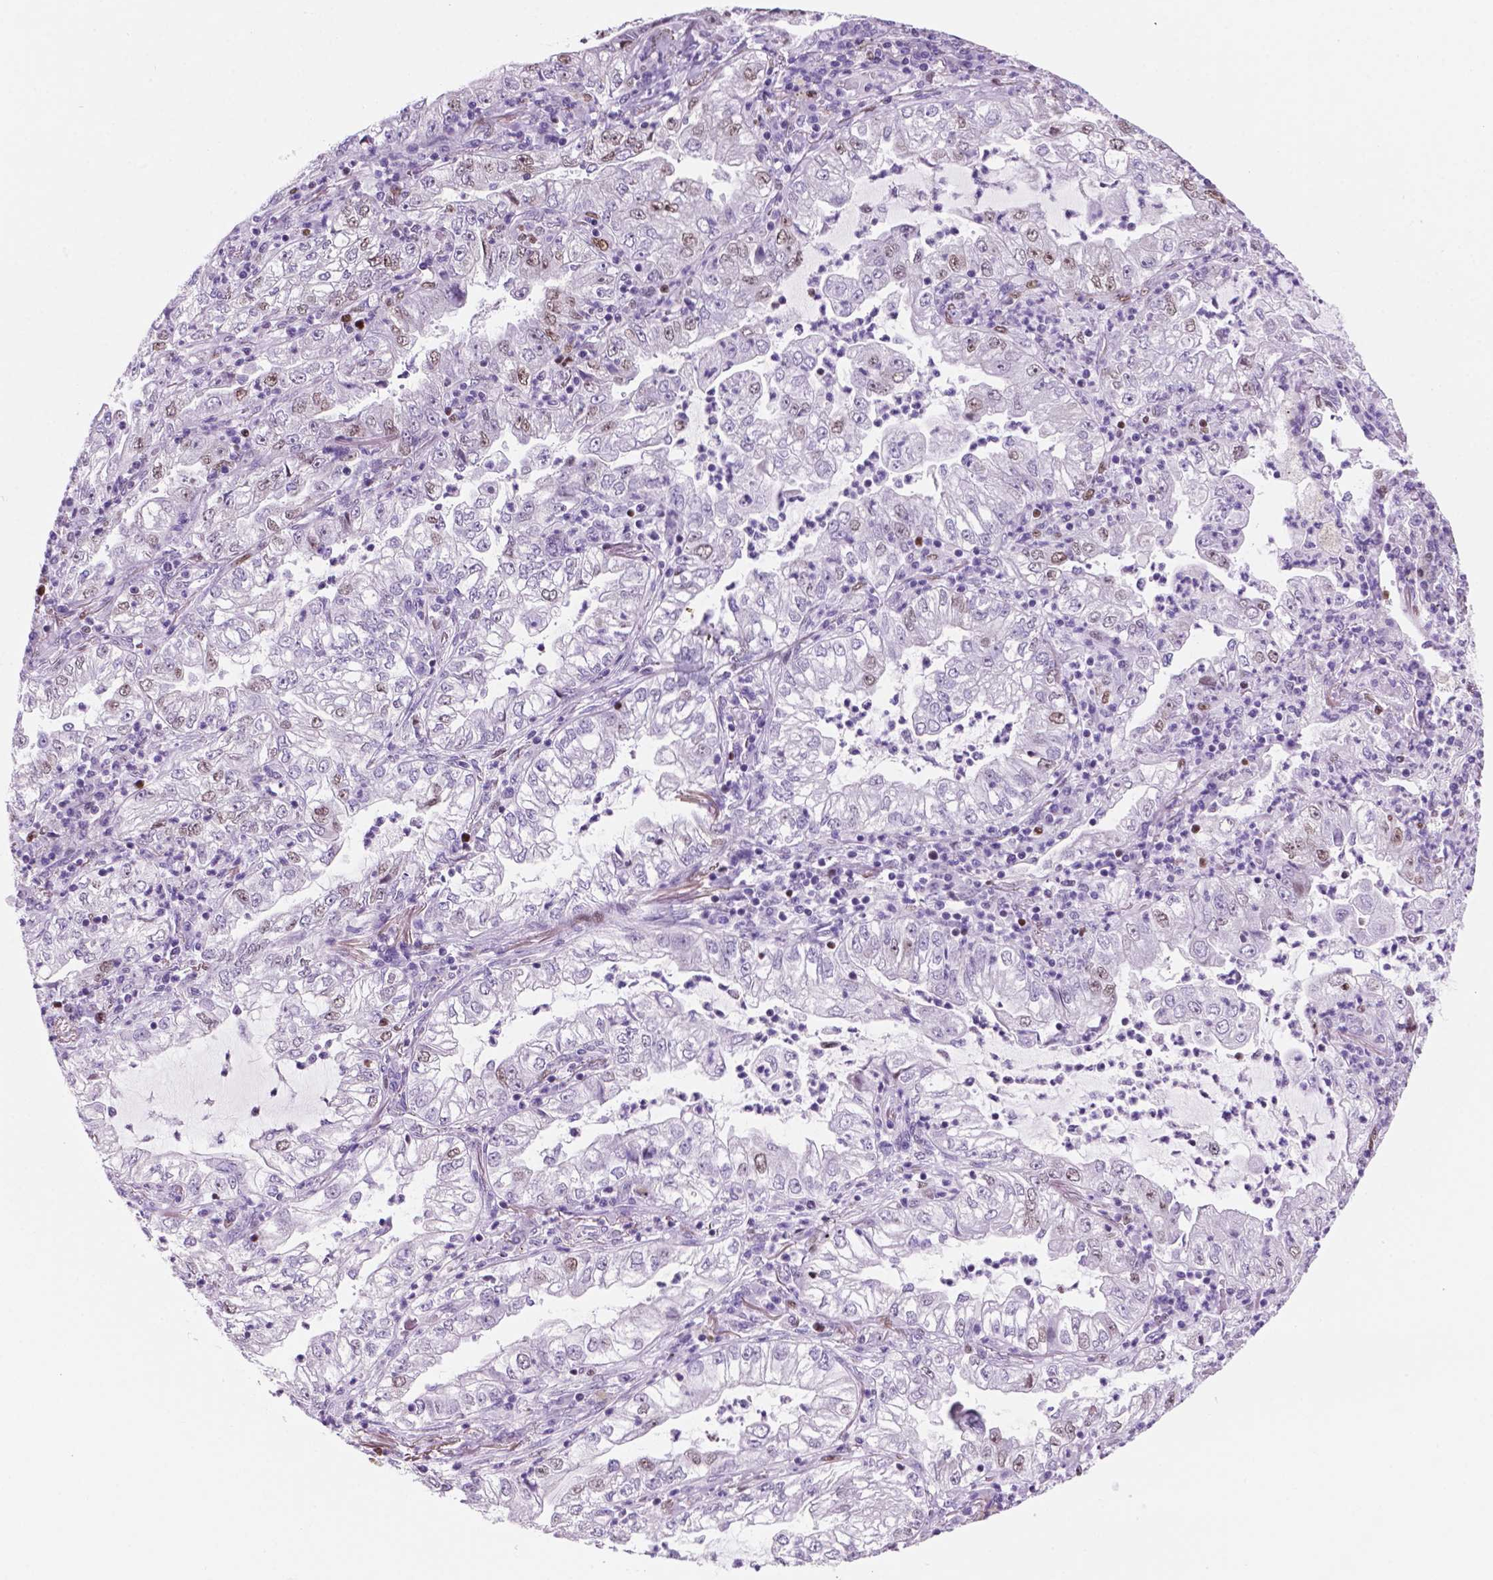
{"staining": {"intensity": "weak", "quantity": "<25%", "location": "nuclear"}, "tissue": "lung cancer", "cell_type": "Tumor cells", "image_type": "cancer", "snomed": [{"axis": "morphology", "description": "Adenocarcinoma, NOS"}, {"axis": "topography", "description": "Lung"}], "caption": "The immunohistochemistry (IHC) histopathology image has no significant staining in tumor cells of adenocarcinoma (lung) tissue. The staining is performed using DAB brown chromogen with nuclei counter-stained in using hematoxylin.", "gene": "NCAPH2", "patient": {"sex": "female", "age": 73}}